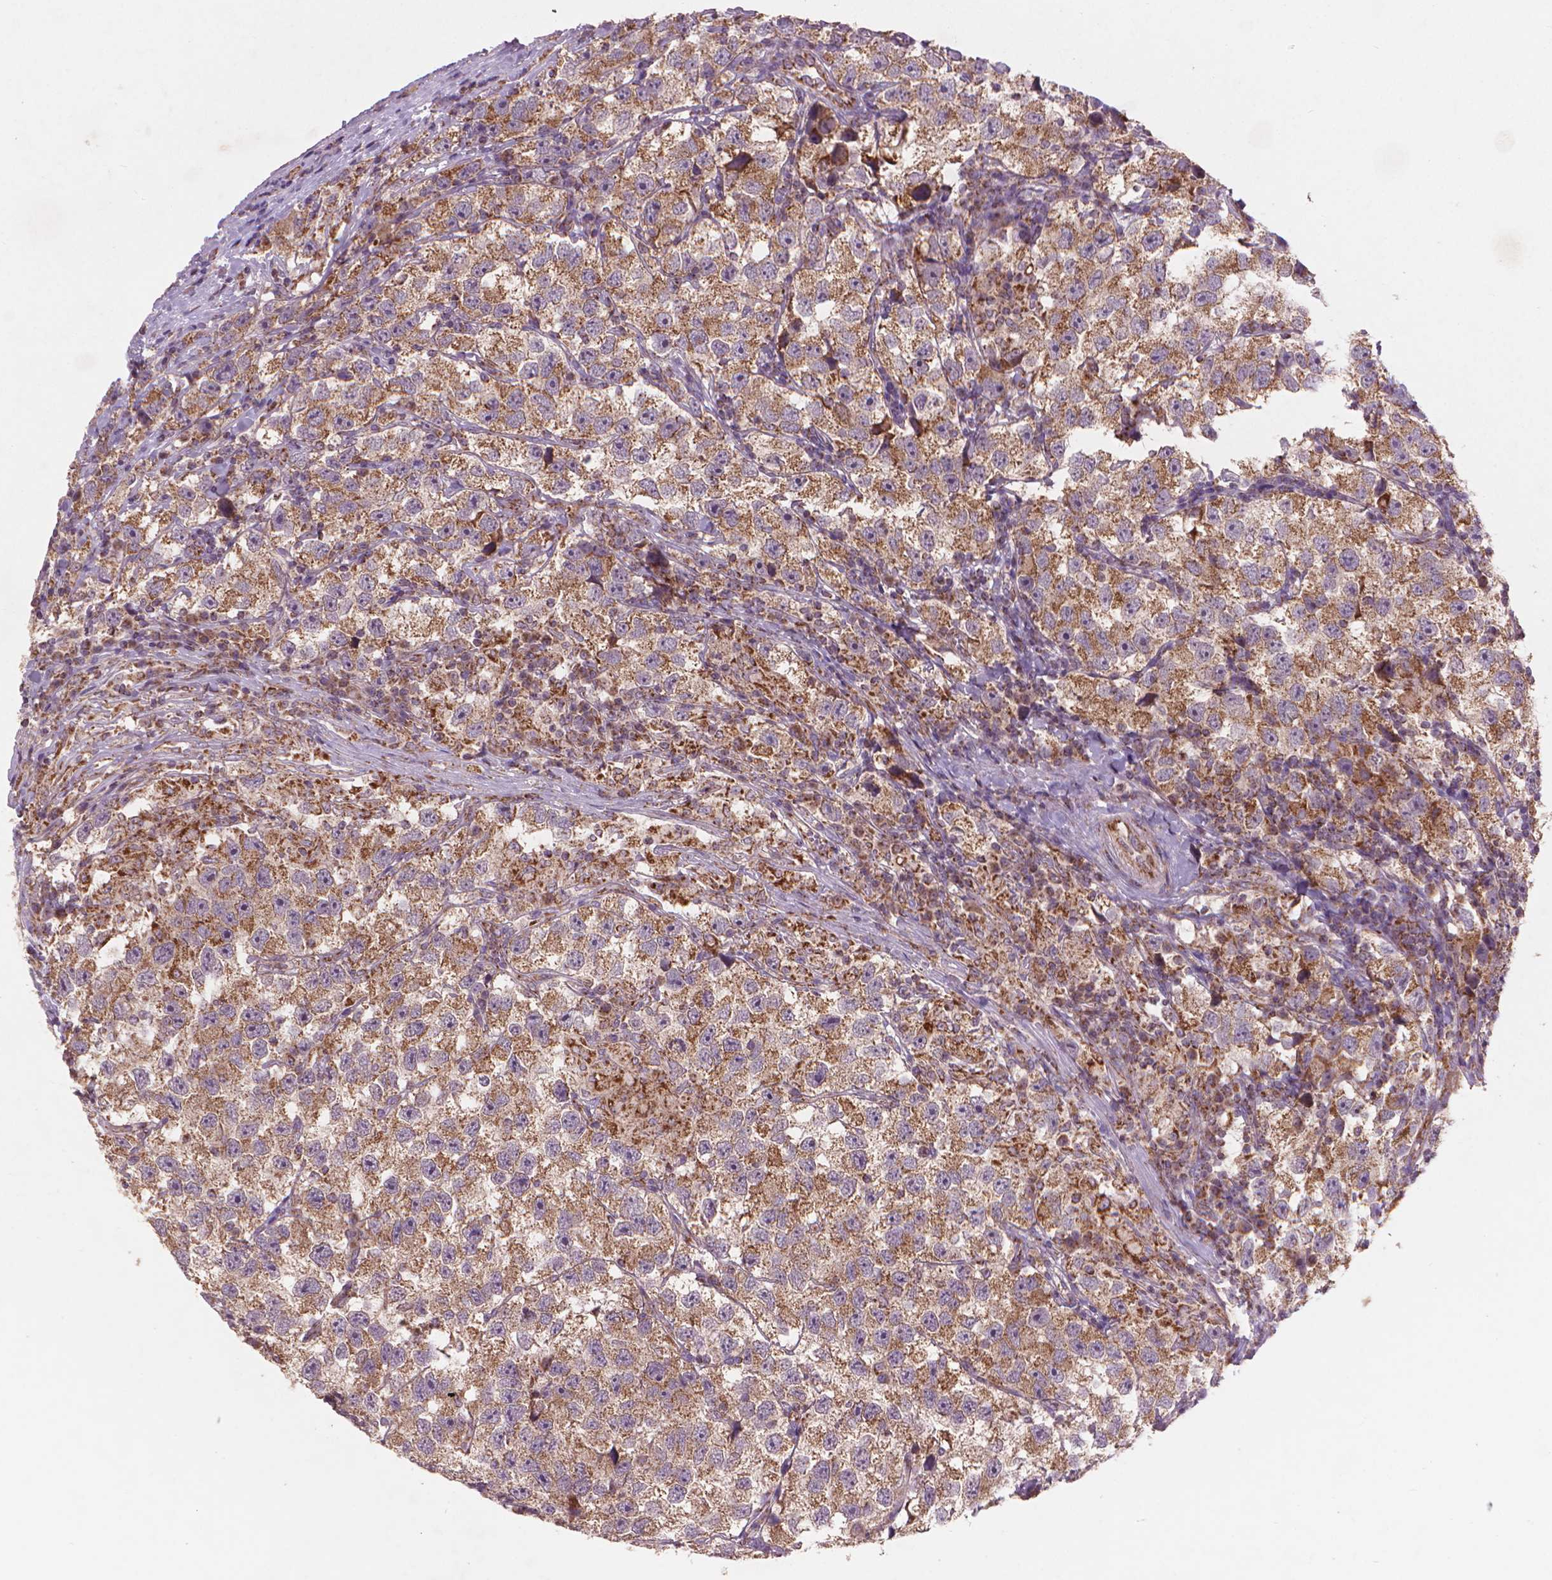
{"staining": {"intensity": "moderate", "quantity": "25%-75%", "location": "cytoplasmic/membranous"}, "tissue": "testis cancer", "cell_type": "Tumor cells", "image_type": "cancer", "snomed": [{"axis": "morphology", "description": "Seminoma, NOS"}, {"axis": "topography", "description": "Testis"}], "caption": "Testis cancer was stained to show a protein in brown. There is medium levels of moderate cytoplasmic/membranous expression in about 25%-75% of tumor cells.", "gene": "NLRX1", "patient": {"sex": "male", "age": 26}}